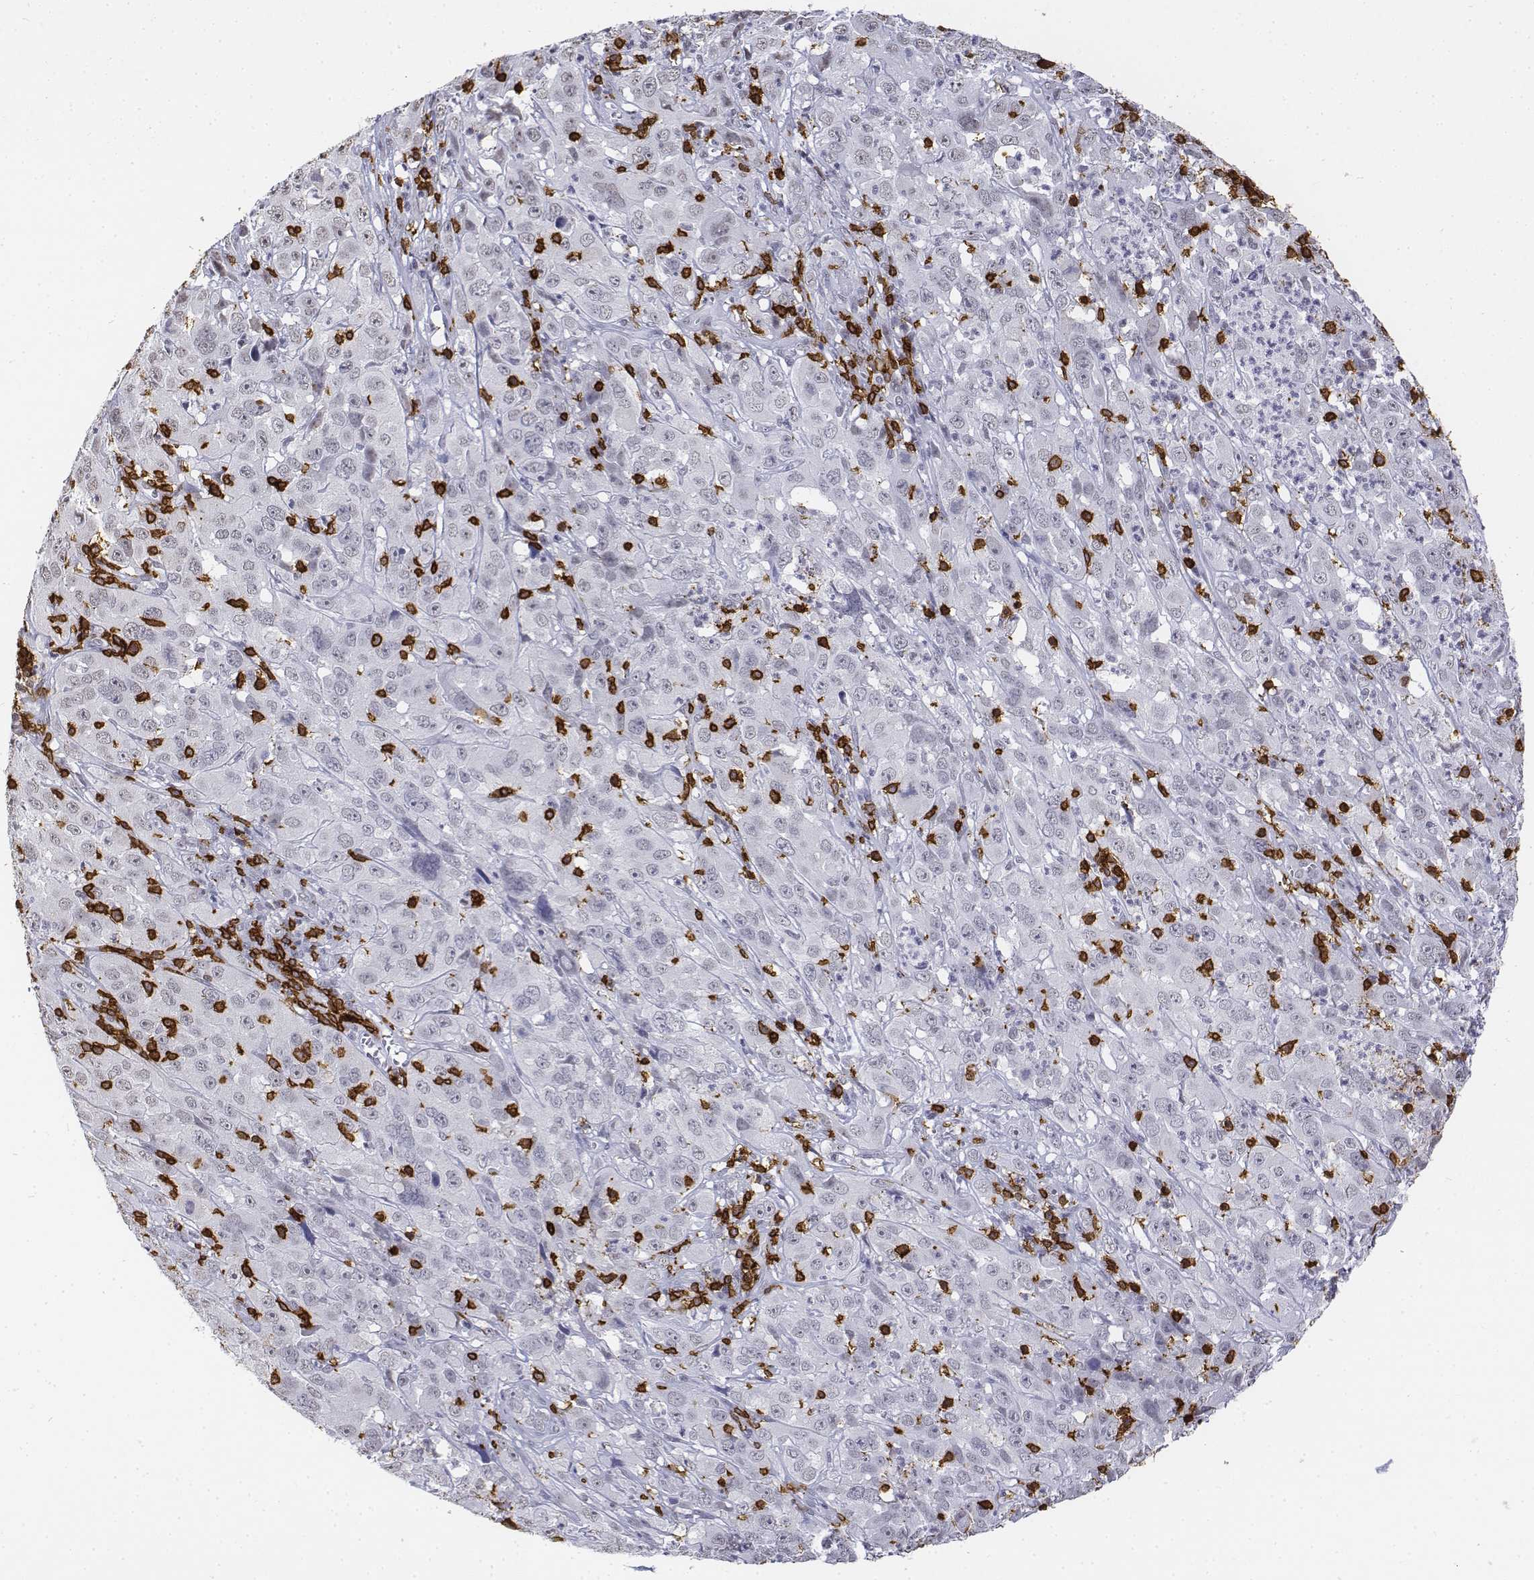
{"staining": {"intensity": "negative", "quantity": "none", "location": "none"}, "tissue": "cervical cancer", "cell_type": "Tumor cells", "image_type": "cancer", "snomed": [{"axis": "morphology", "description": "Squamous cell carcinoma, NOS"}, {"axis": "topography", "description": "Cervix"}], "caption": "This photomicrograph is of cervical cancer (squamous cell carcinoma) stained with immunohistochemistry (IHC) to label a protein in brown with the nuclei are counter-stained blue. There is no staining in tumor cells.", "gene": "CD3E", "patient": {"sex": "female", "age": 32}}